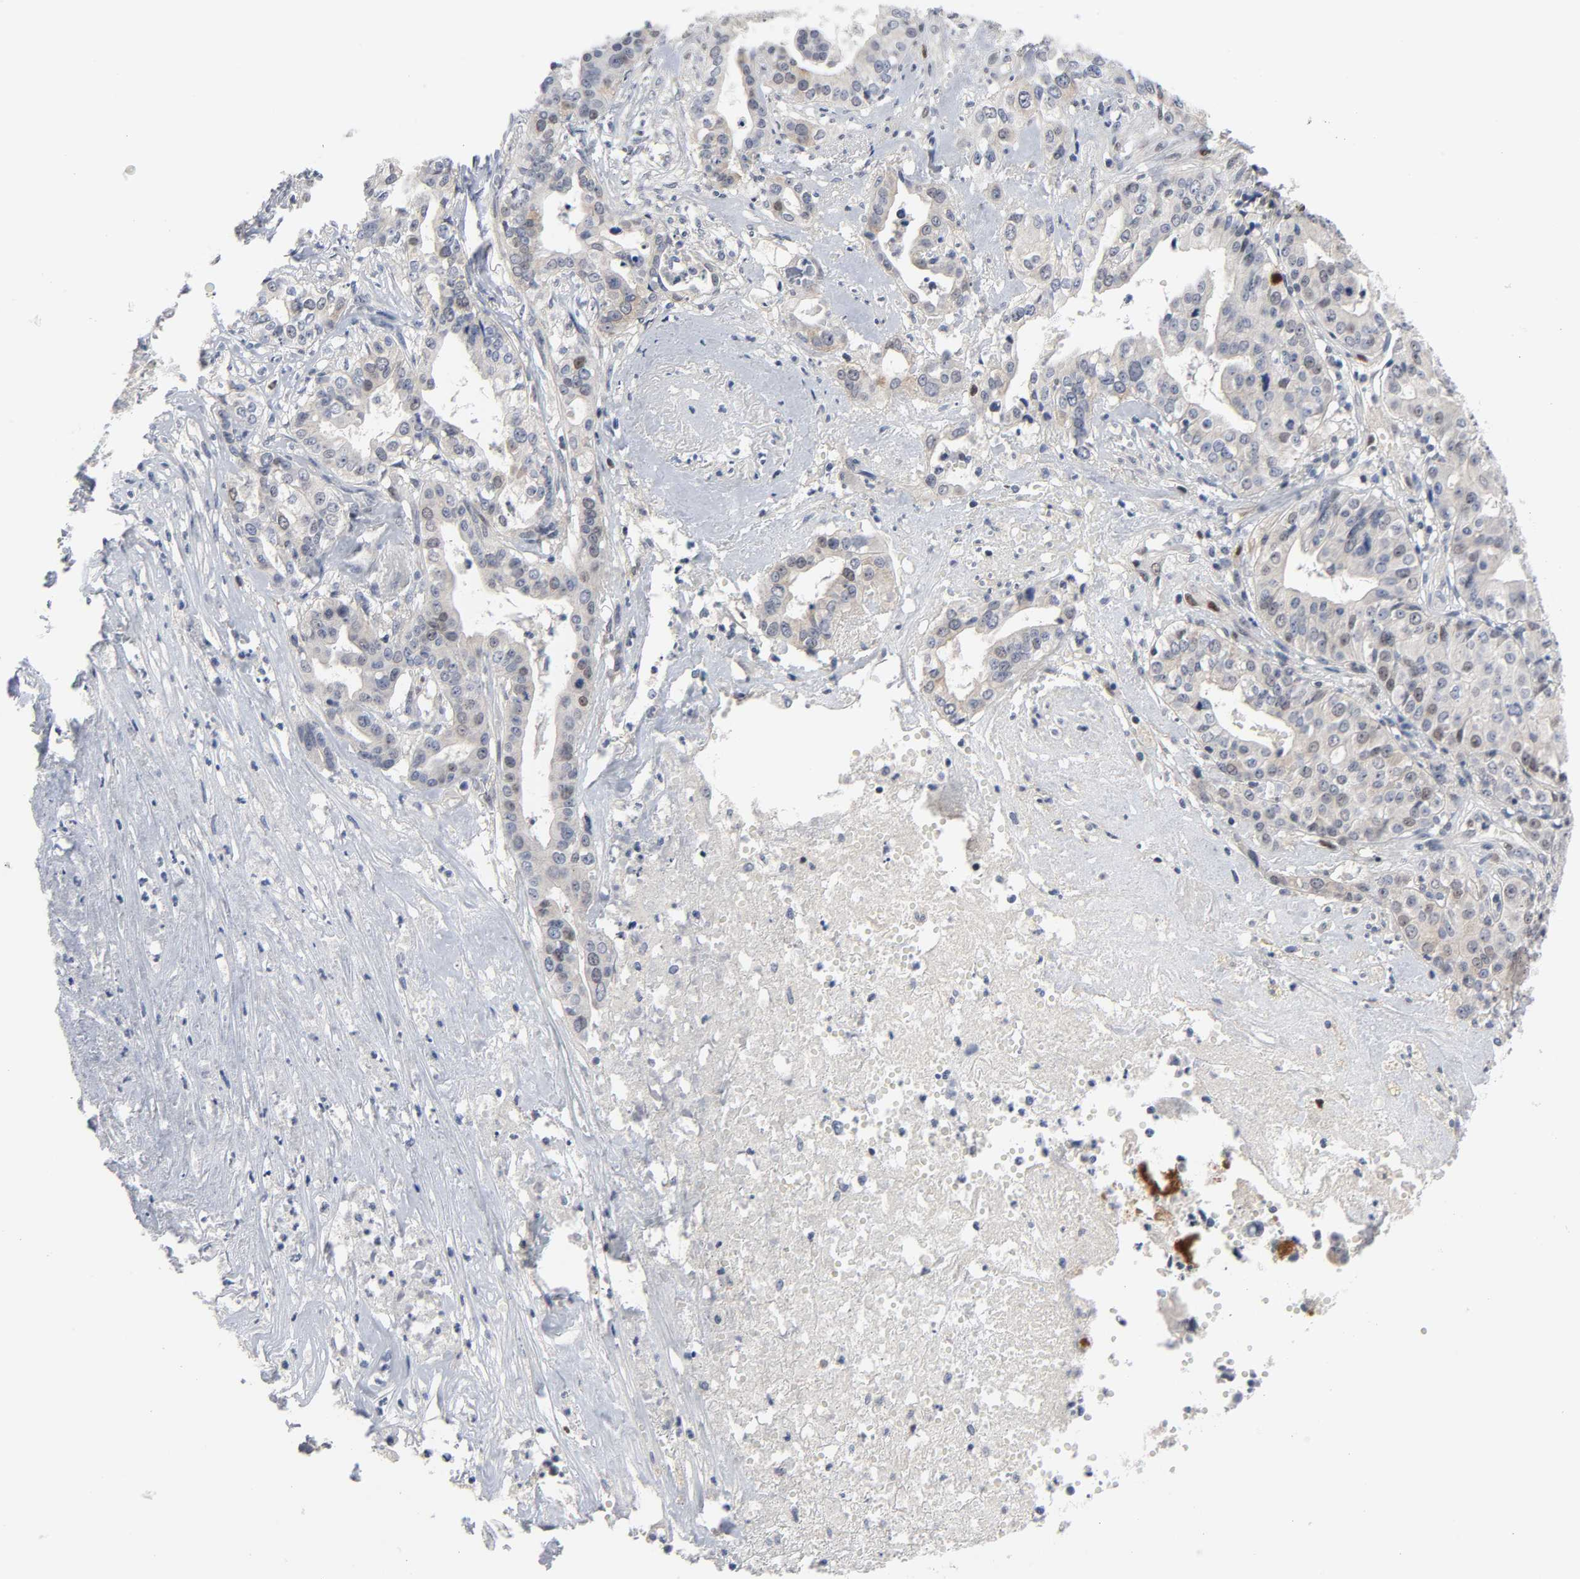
{"staining": {"intensity": "weak", "quantity": "<25%", "location": "nuclear"}, "tissue": "liver cancer", "cell_type": "Tumor cells", "image_type": "cancer", "snomed": [{"axis": "morphology", "description": "Cholangiocarcinoma"}, {"axis": "topography", "description": "Liver"}], "caption": "Immunohistochemistry micrograph of cholangiocarcinoma (liver) stained for a protein (brown), which shows no positivity in tumor cells. (DAB (3,3'-diaminobenzidine) immunohistochemistry, high magnification).", "gene": "WEE1", "patient": {"sex": "female", "age": 61}}